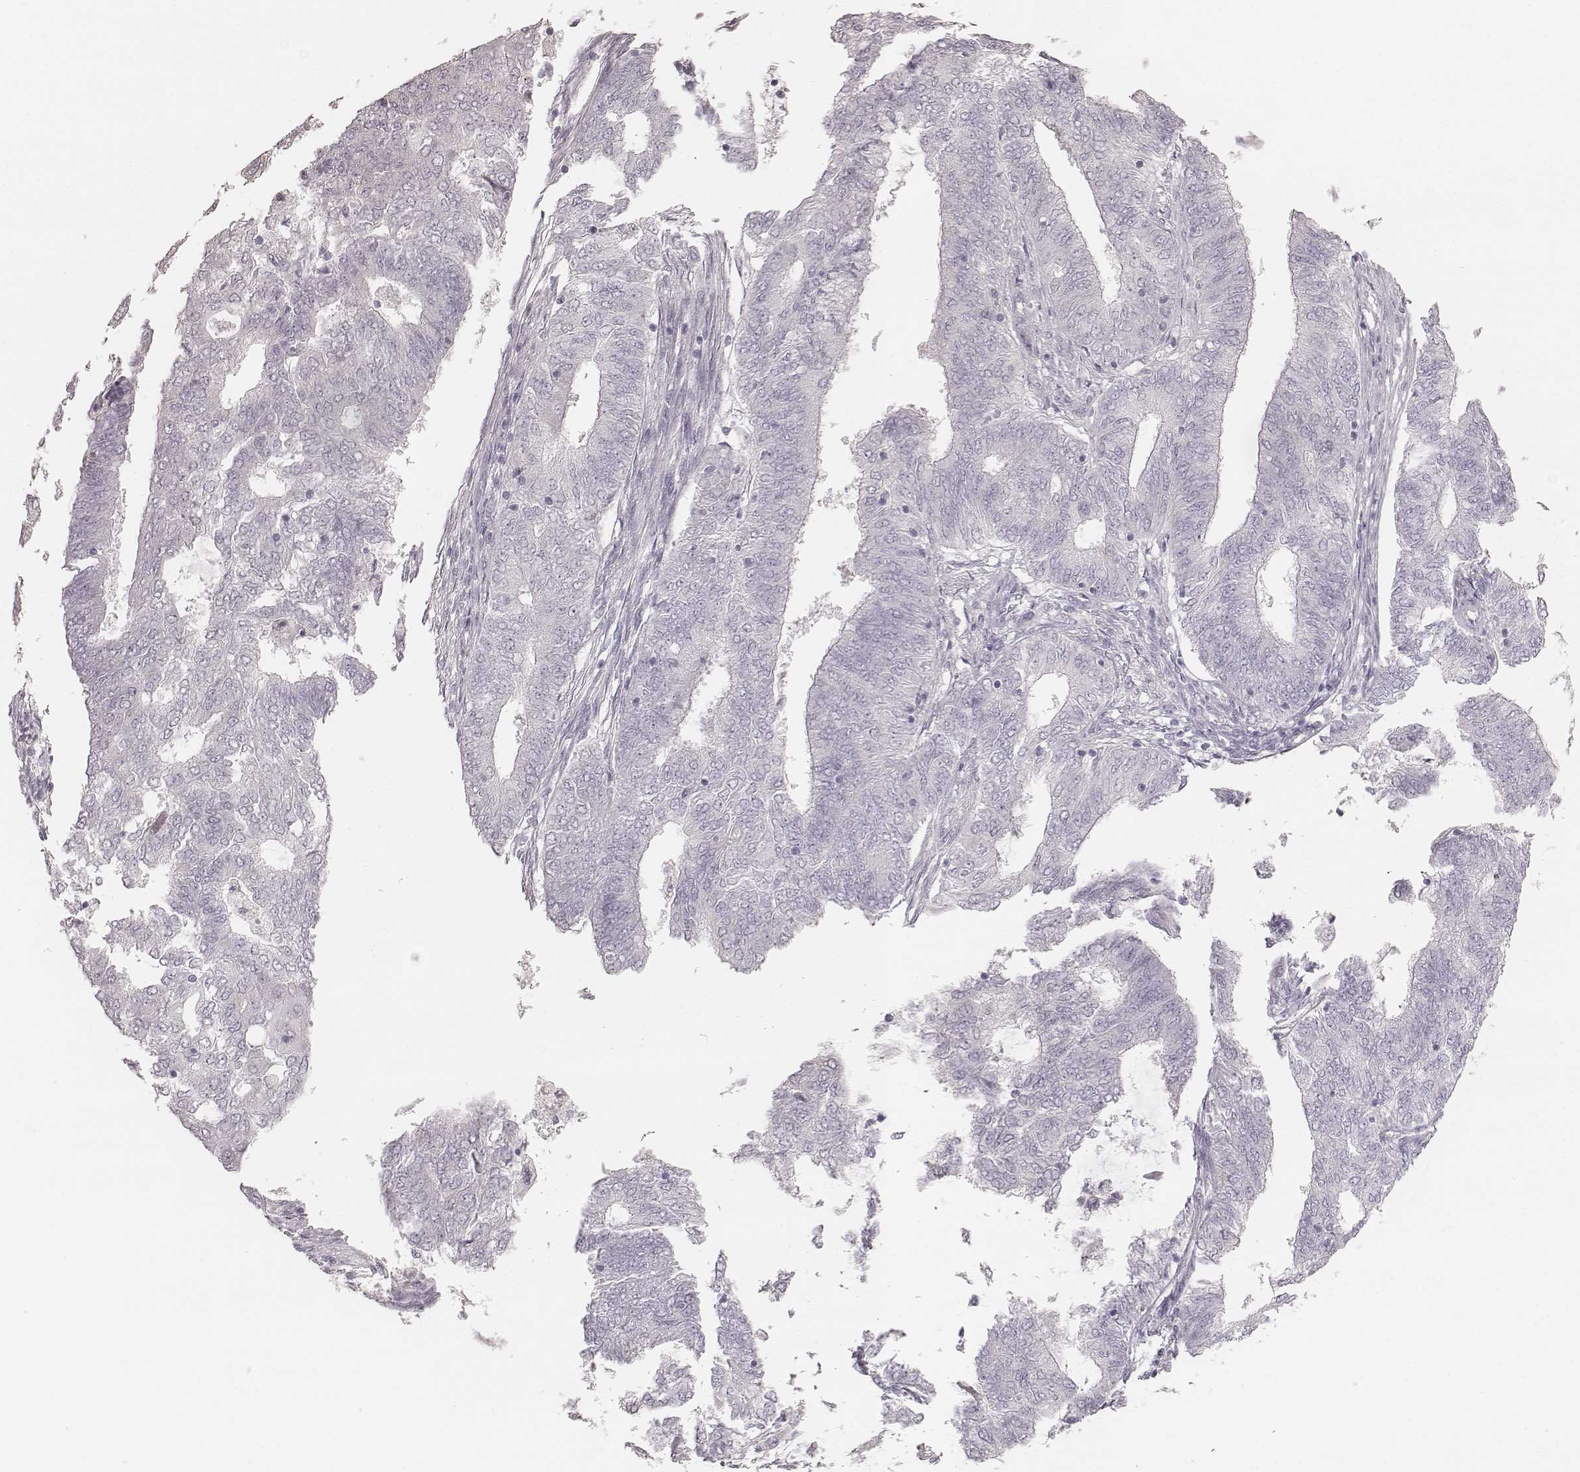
{"staining": {"intensity": "negative", "quantity": "none", "location": "none"}, "tissue": "endometrial cancer", "cell_type": "Tumor cells", "image_type": "cancer", "snomed": [{"axis": "morphology", "description": "Adenocarcinoma, NOS"}, {"axis": "topography", "description": "Endometrium"}], "caption": "A micrograph of adenocarcinoma (endometrial) stained for a protein demonstrates no brown staining in tumor cells.", "gene": "ZP4", "patient": {"sex": "female", "age": 62}}